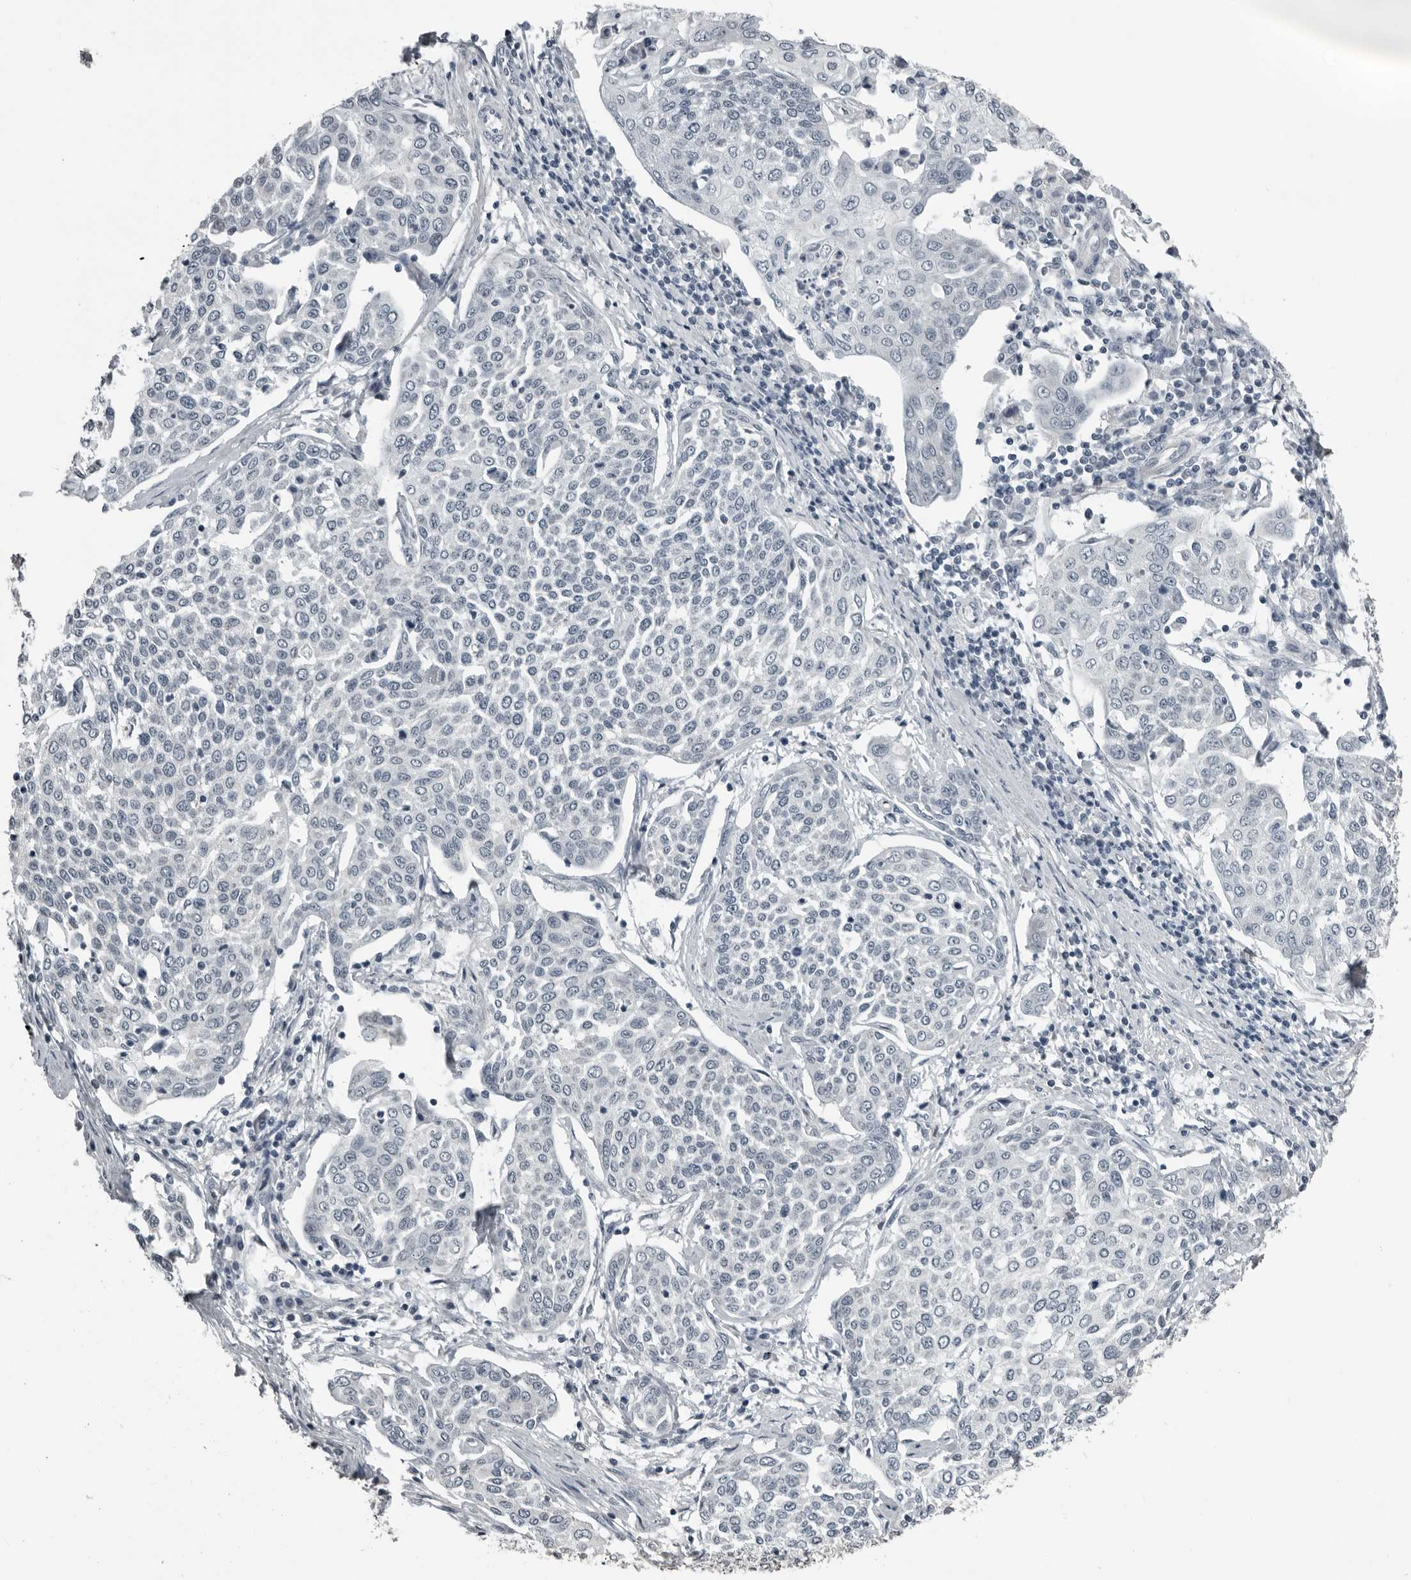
{"staining": {"intensity": "negative", "quantity": "none", "location": "none"}, "tissue": "cervical cancer", "cell_type": "Tumor cells", "image_type": "cancer", "snomed": [{"axis": "morphology", "description": "Squamous cell carcinoma, NOS"}, {"axis": "topography", "description": "Cervix"}], "caption": "Cervical cancer (squamous cell carcinoma) was stained to show a protein in brown. There is no significant positivity in tumor cells. The staining was performed using DAB to visualize the protein expression in brown, while the nuclei were stained in blue with hematoxylin (Magnification: 20x).", "gene": "PRRX2", "patient": {"sex": "female", "age": 34}}